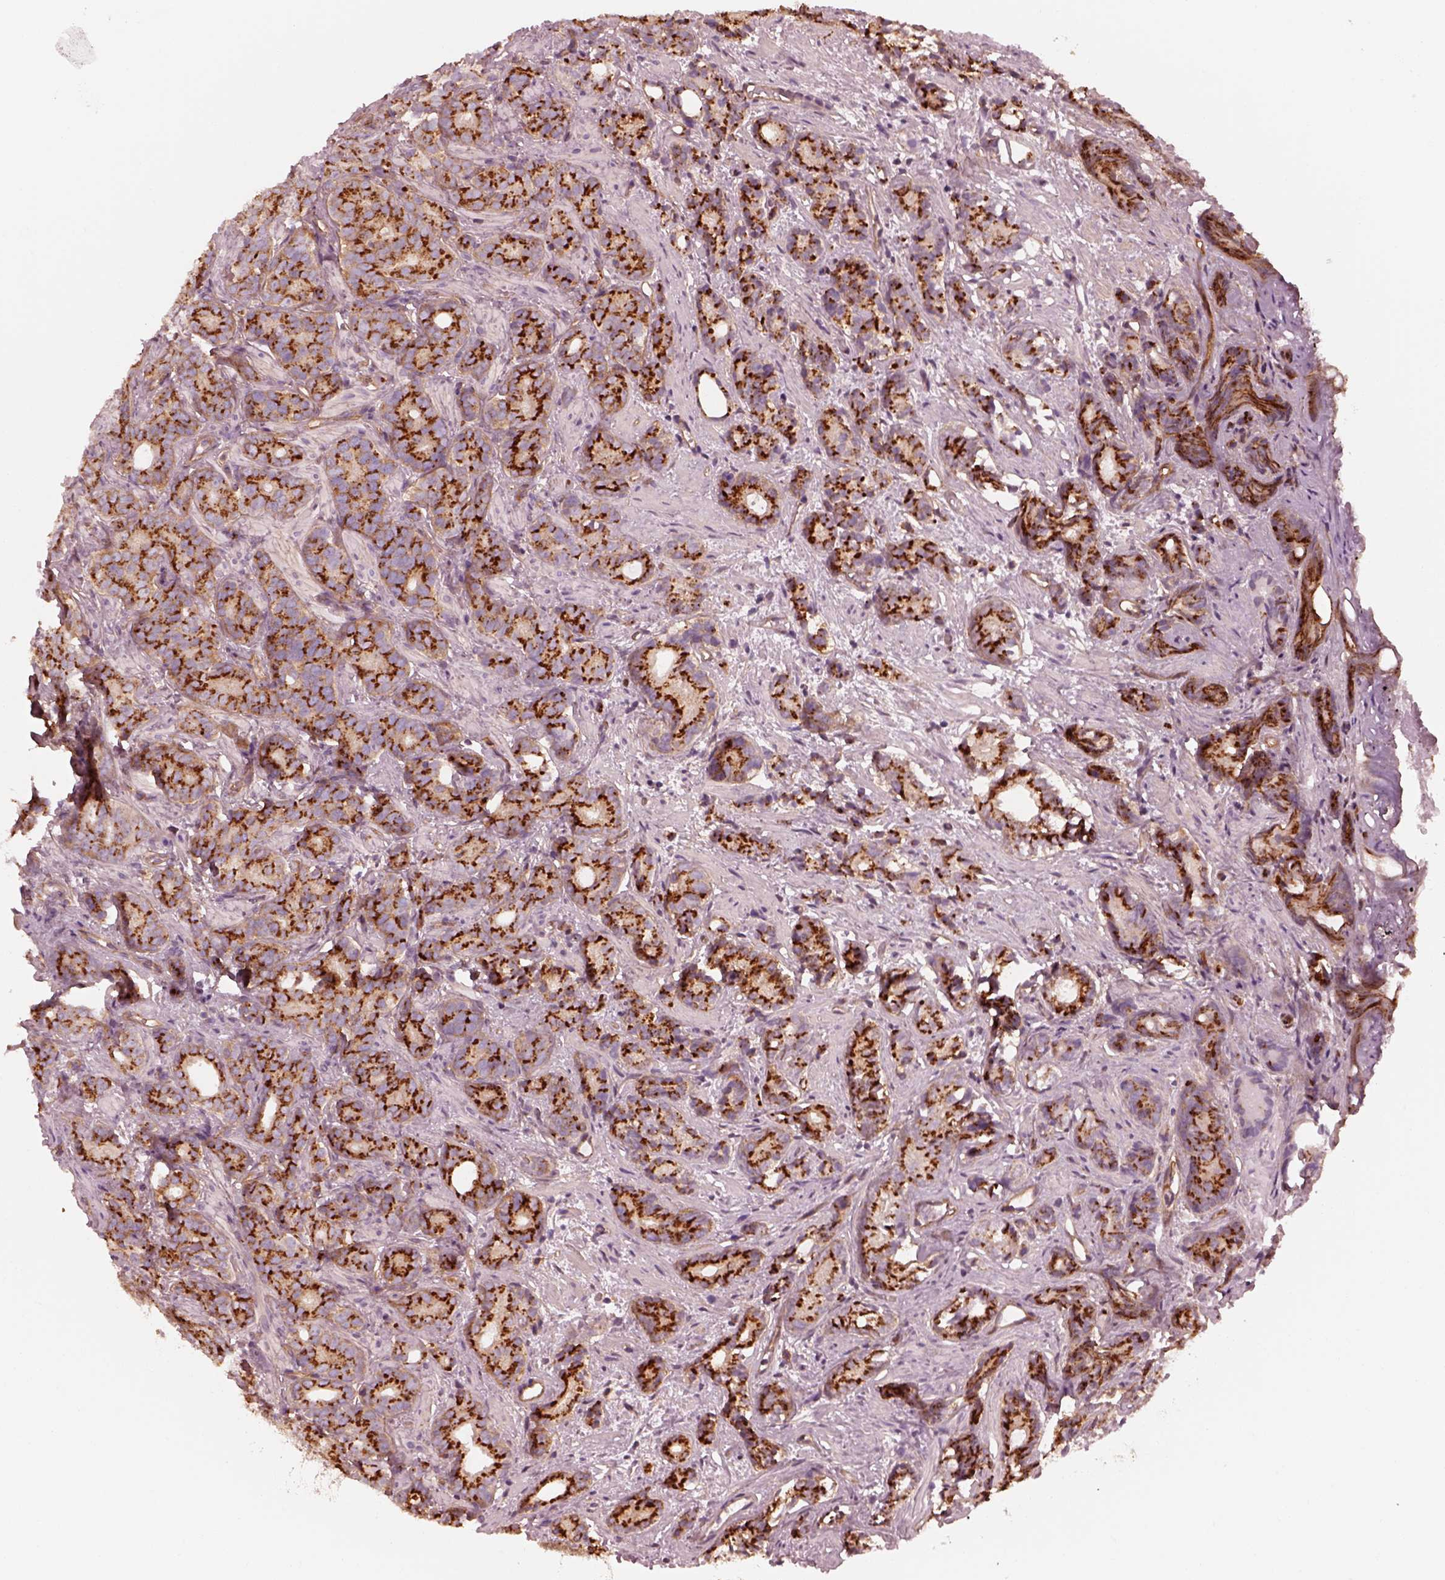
{"staining": {"intensity": "strong", "quantity": ">75%", "location": "cytoplasmic/membranous"}, "tissue": "prostate cancer", "cell_type": "Tumor cells", "image_type": "cancer", "snomed": [{"axis": "morphology", "description": "Adenocarcinoma, High grade"}, {"axis": "topography", "description": "Prostate"}], "caption": "Protein staining shows strong cytoplasmic/membranous positivity in about >75% of tumor cells in prostate cancer (high-grade adenocarcinoma).", "gene": "ELAPOR1", "patient": {"sex": "male", "age": 84}}